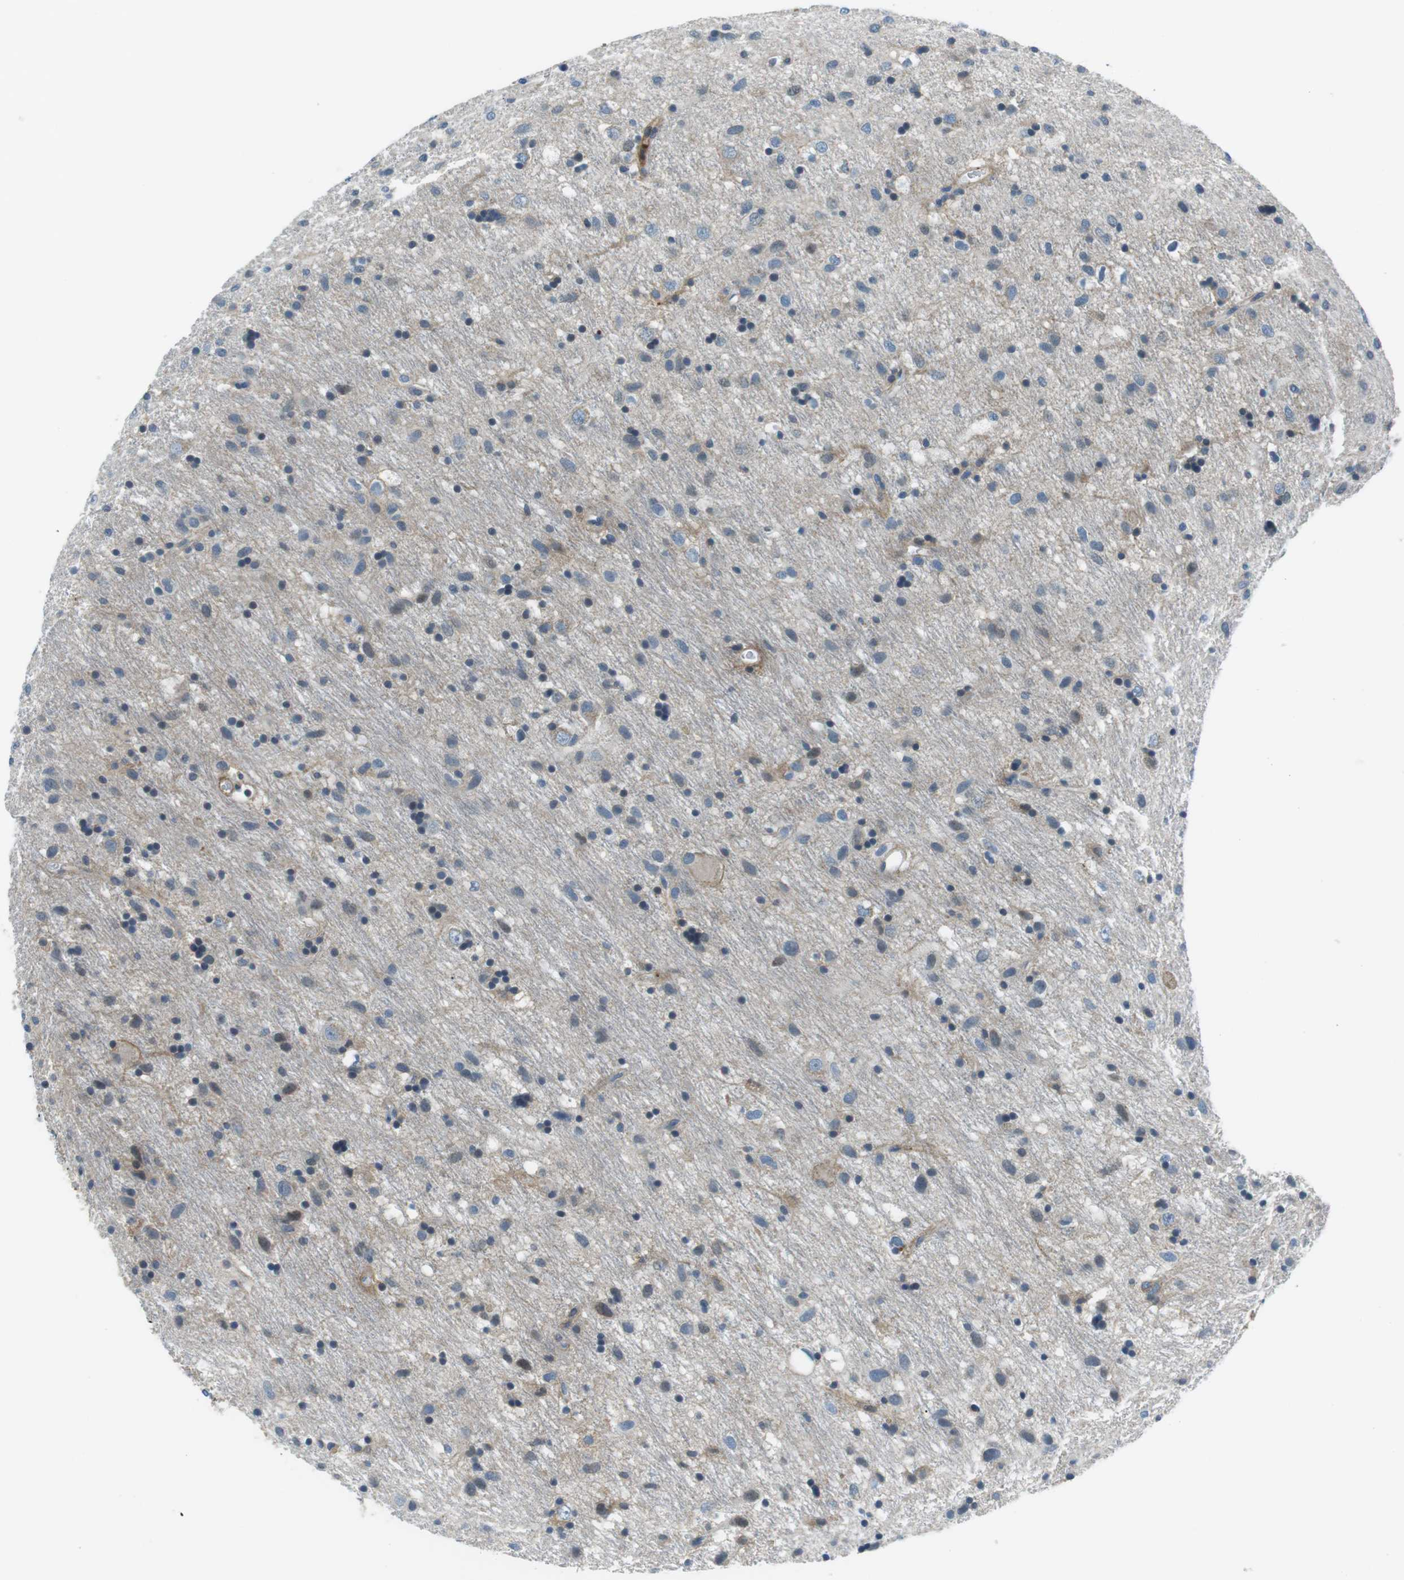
{"staining": {"intensity": "weak", "quantity": "<25%", "location": "cytoplasmic/membranous"}, "tissue": "glioma", "cell_type": "Tumor cells", "image_type": "cancer", "snomed": [{"axis": "morphology", "description": "Glioma, malignant, Low grade"}, {"axis": "topography", "description": "Brain"}], "caption": "Immunohistochemistry image of neoplastic tissue: glioma stained with DAB exhibits no significant protein staining in tumor cells.", "gene": "ARVCF", "patient": {"sex": "male", "age": 77}}